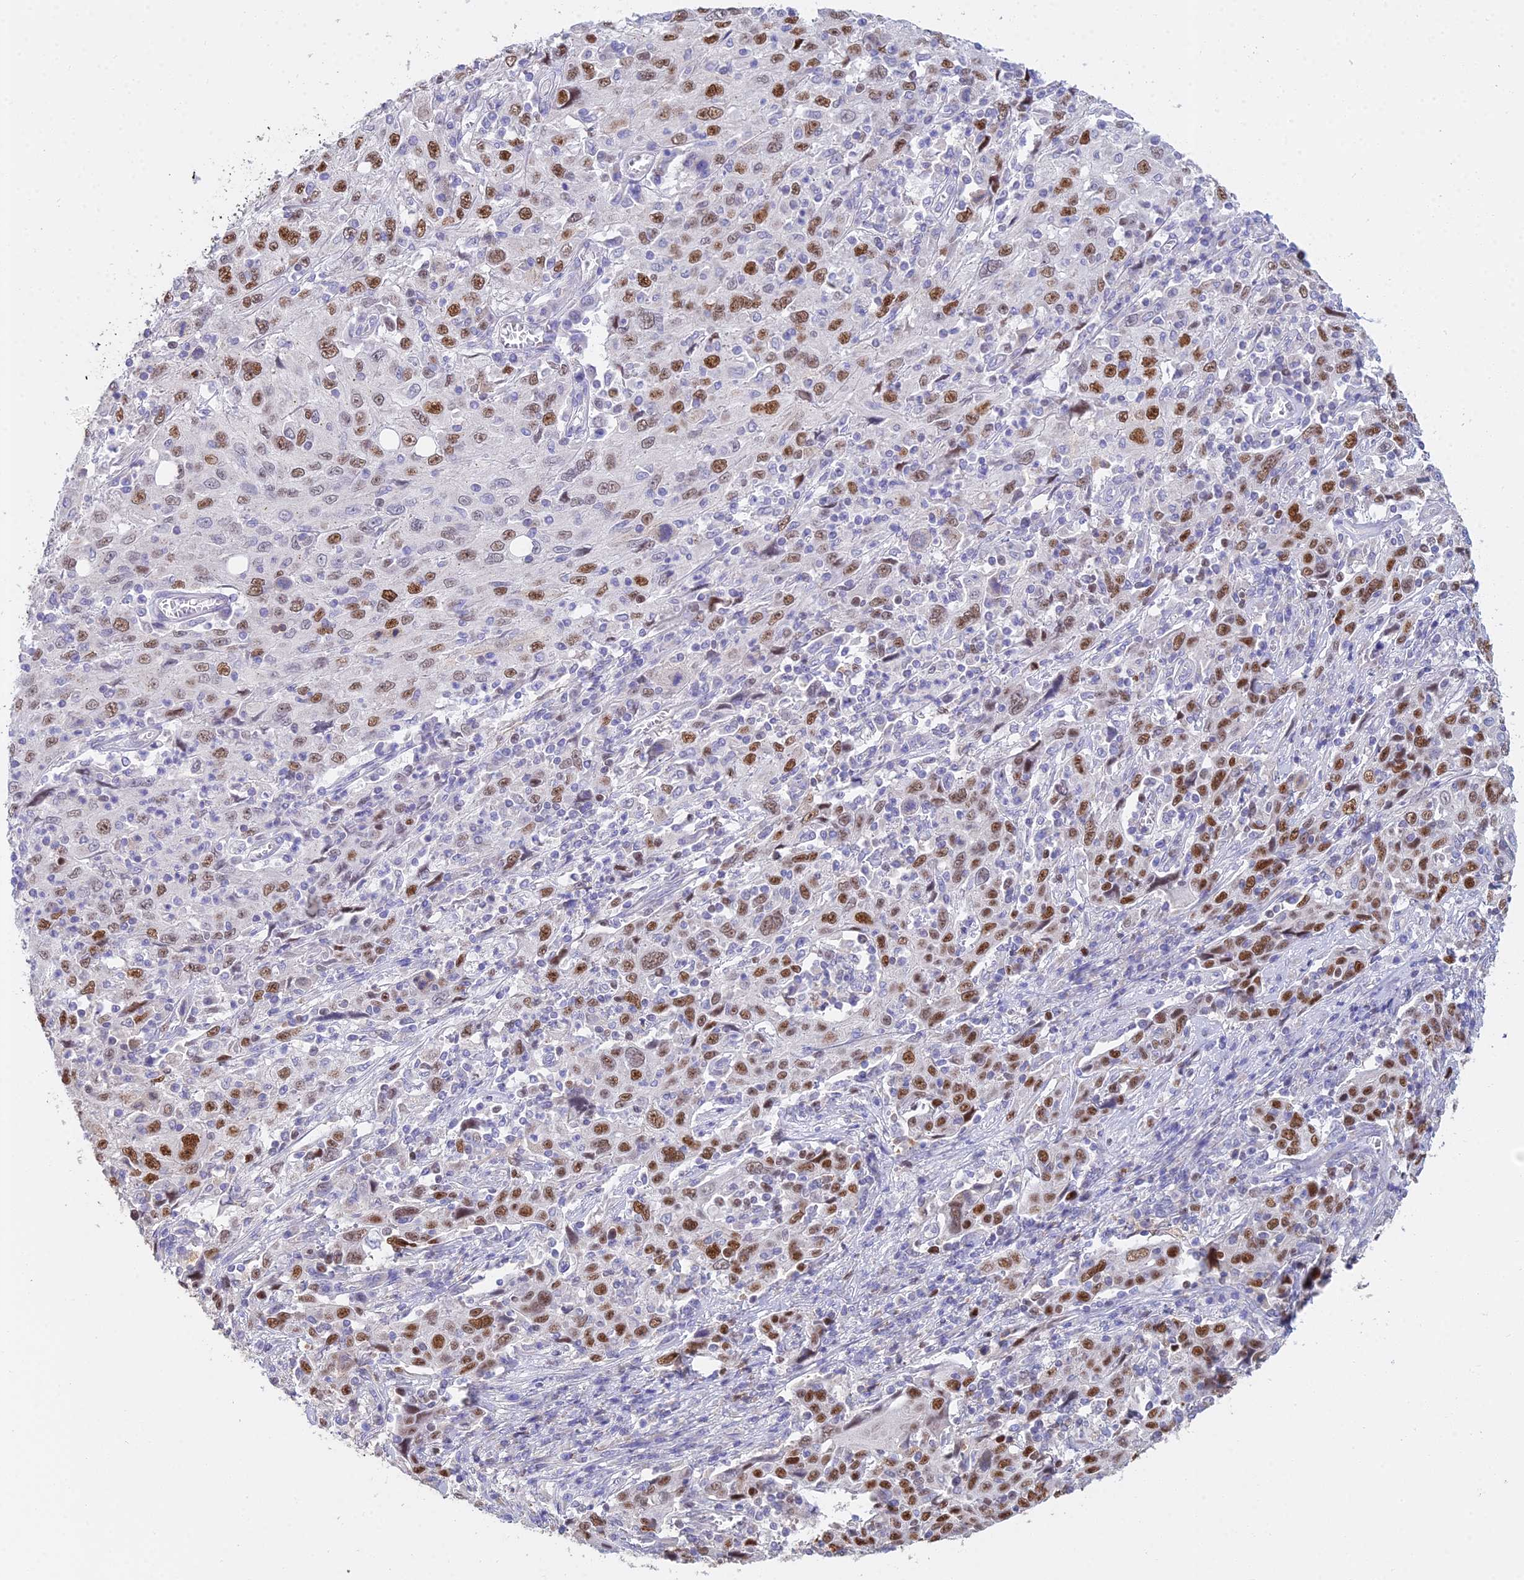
{"staining": {"intensity": "strong", "quantity": "25%-75%", "location": "nuclear"}, "tissue": "cervical cancer", "cell_type": "Tumor cells", "image_type": "cancer", "snomed": [{"axis": "morphology", "description": "Squamous cell carcinoma, NOS"}, {"axis": "topography", "description": "Cervix"}], "caption": "Approximately 25%-75% of tumor cells in cervical cancer display strong nuclear protein positivity as visualized by brown immunohistochemical staining.", "gene": "MCM2", "patient": {"sex": "female", "age": 46}}